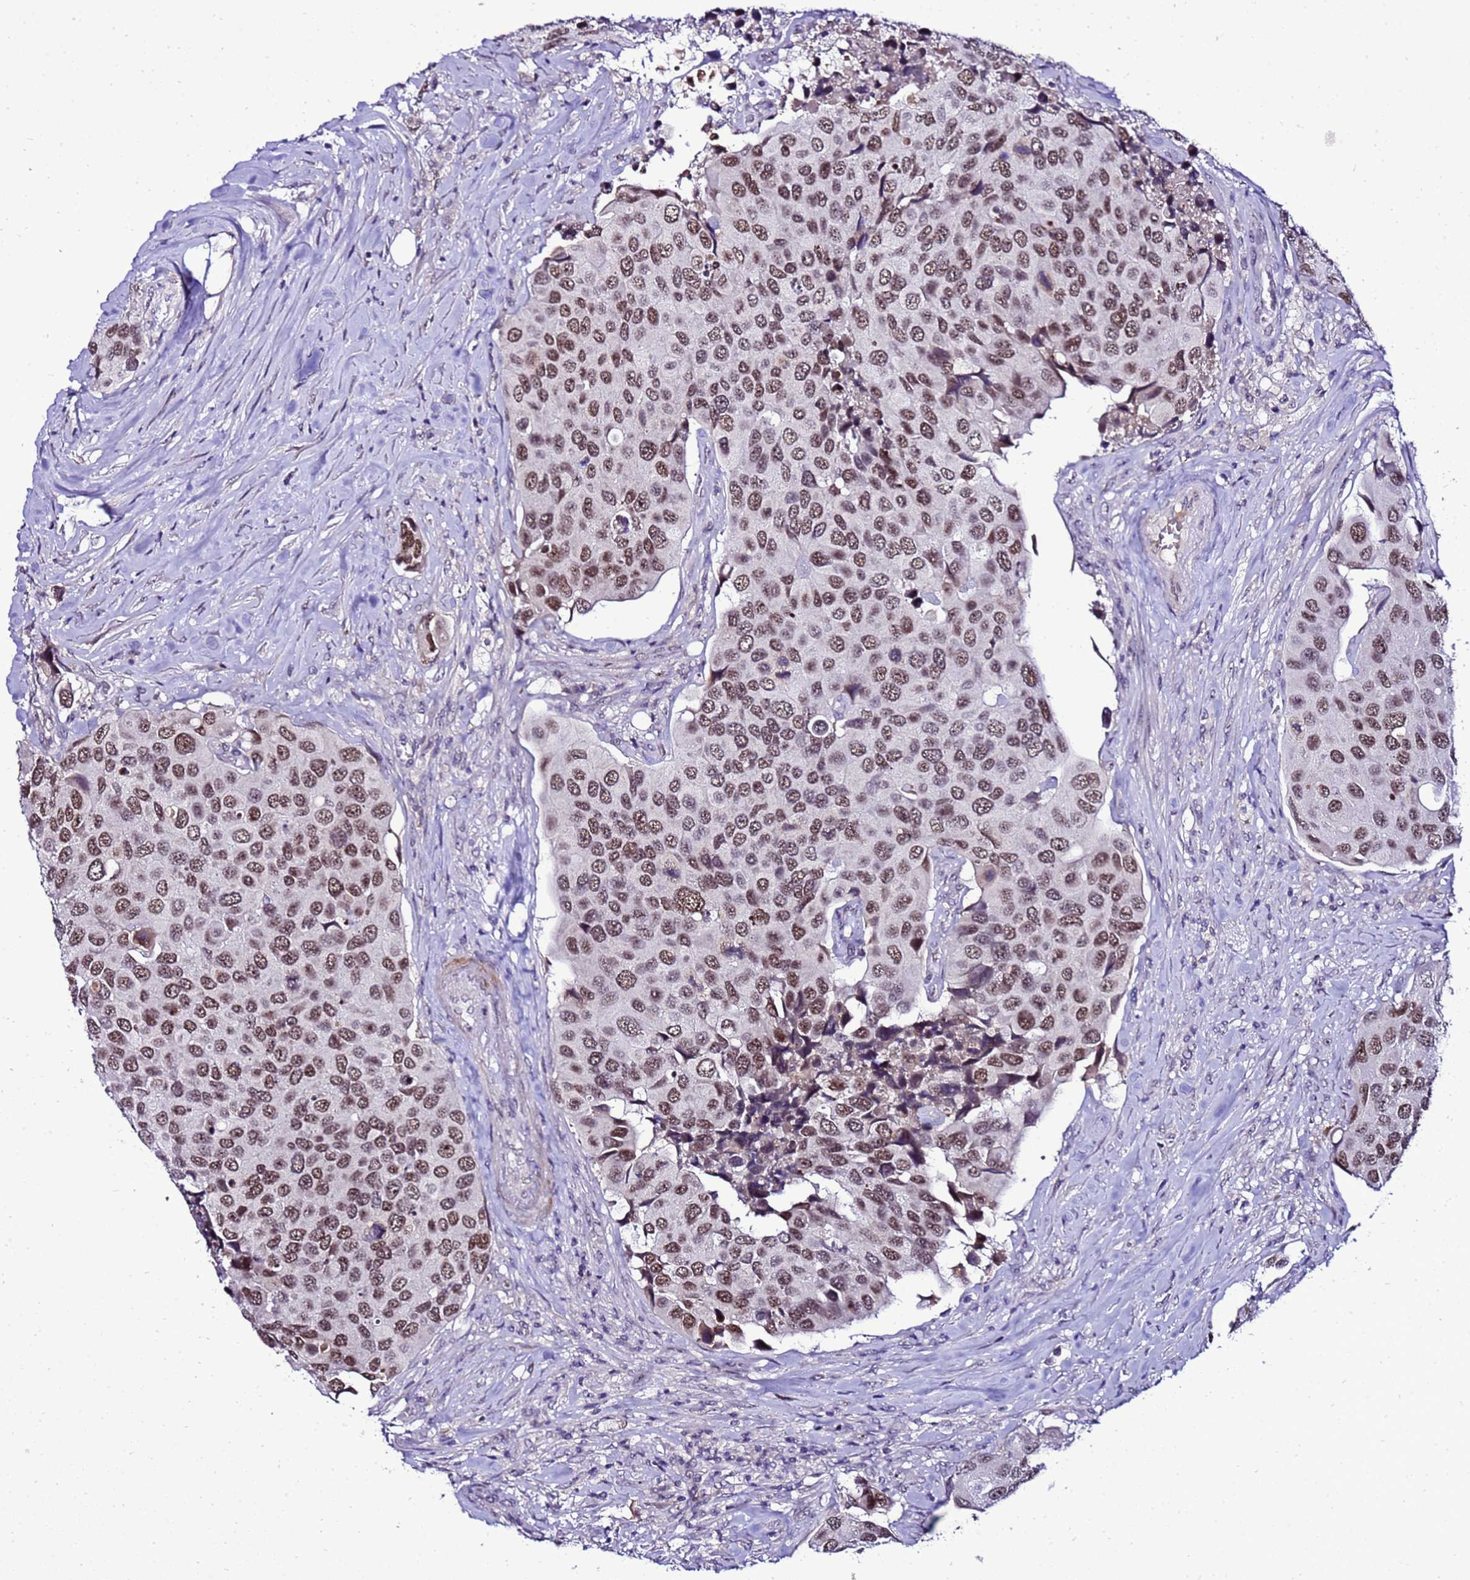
{"staining": {"intensity": "moderate", "quantity": ">75%", "location": "nuclear"}, "tissue": "urothelial cancer", "cell_type": "Tumor cells", "image_type": "cancer", "snomed": [{"axis": "morphology", "description": "Urothelial carcinoma, High grade"}, {"axis": "topography", "description": "Urinary bladder"}], "caption": "Protein staining by immunohistochemistry (IHC) exhibits moderate nuclear expression in approximately >75% of tumor cells in urothelial cancer.", "gene": "C19orf47", "patient": {"sex": "male", "age": 74}}